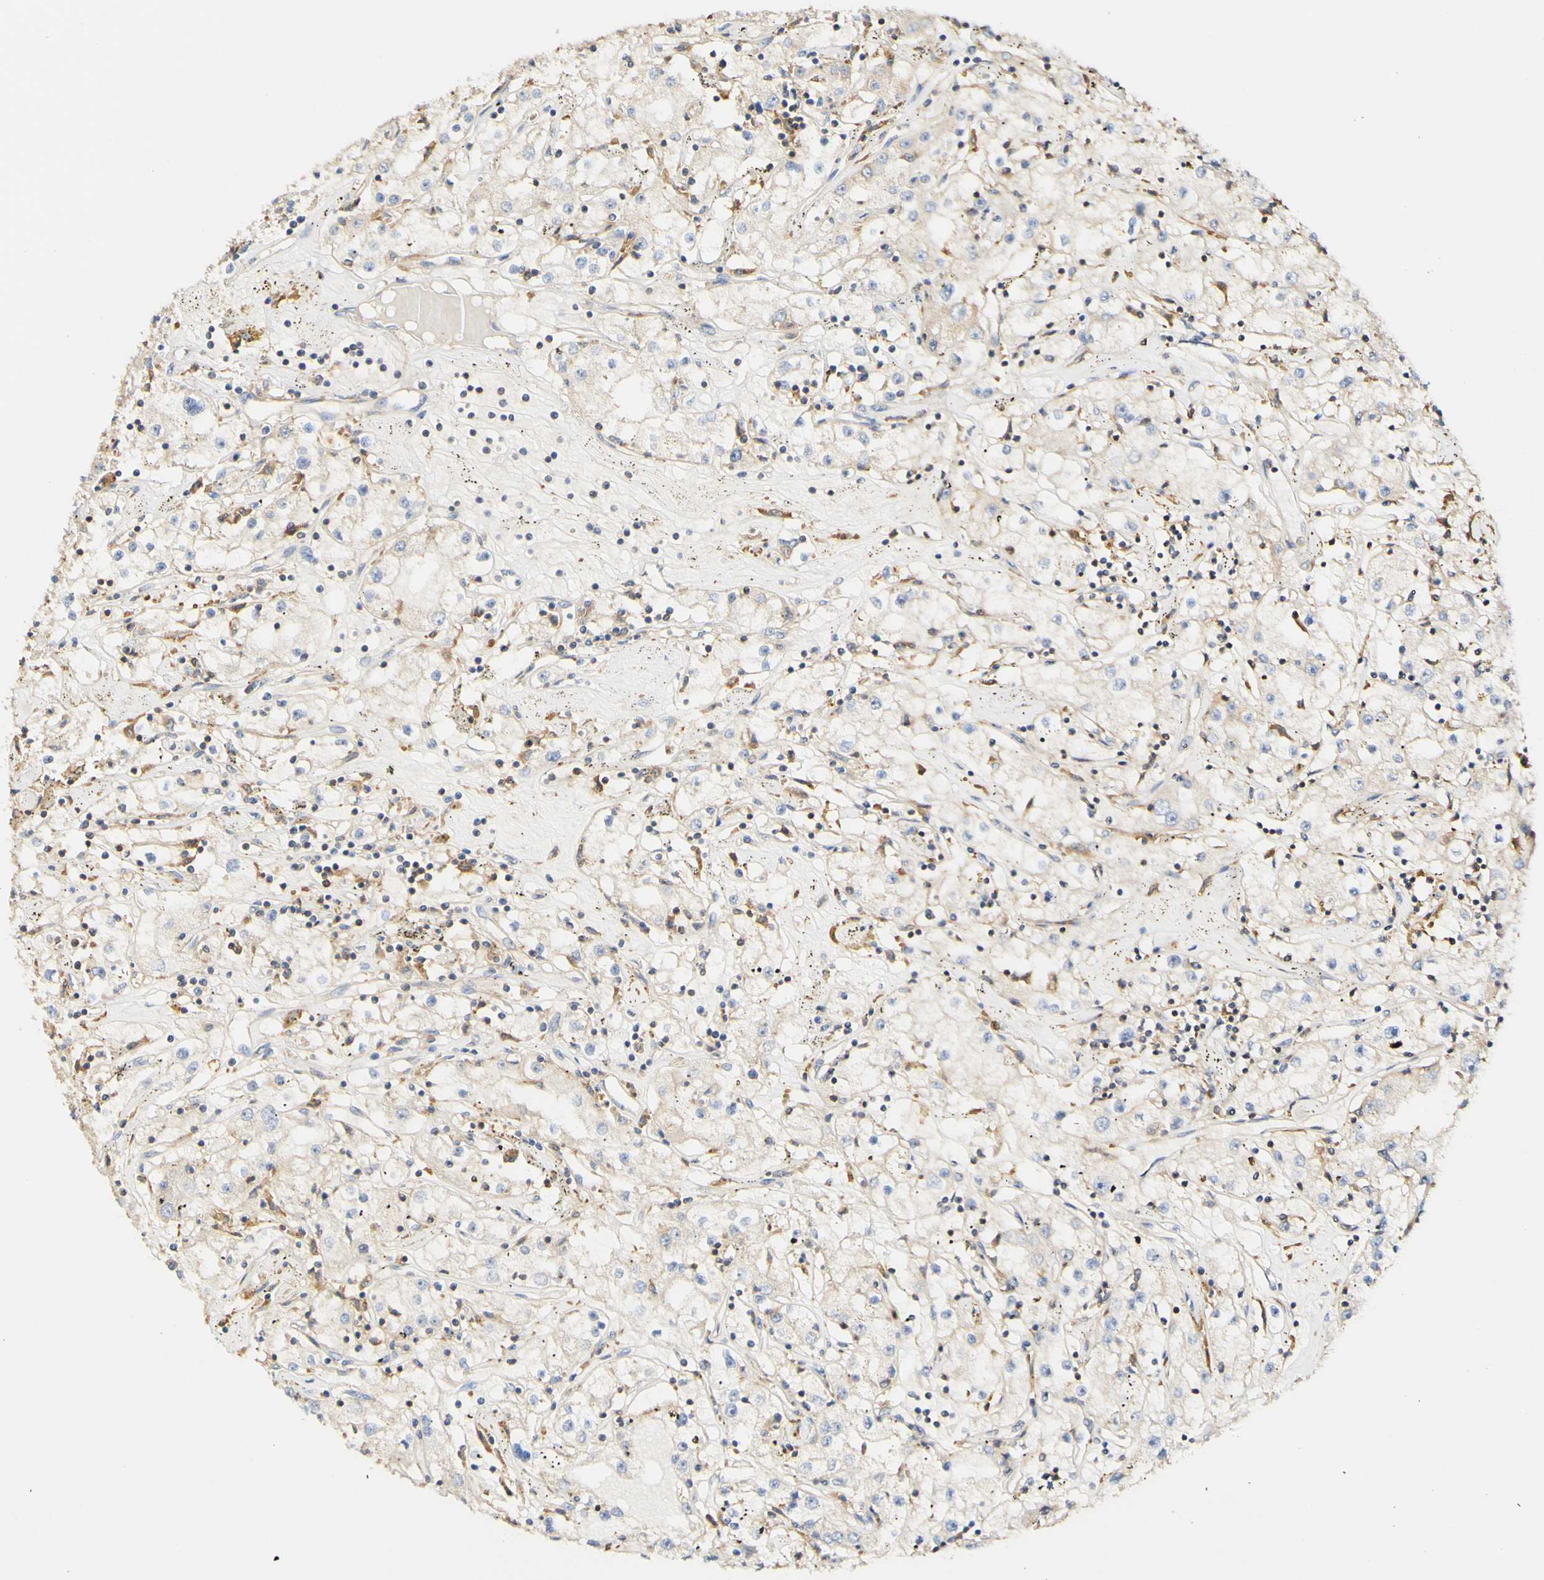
{"staining": {"intensity": "negative", "quantity": "none", "location": "none"}, "tissue": "renal cancer", "cell_type": "Tumor cells", "image_type": "cancer", "snomed": [{"axis": "morphology", "description": "Adenocarcinoma, NOS"}, {"axis": "topography", "description": "Kidney"}], "caption": "Immunohistochemistry histopathology image of human renal adenocarcinoma stained for a protein (brown), which exhibits no staining in tumor cells.", "gene": "PCDH7", "patient": {"sex": "male", "age": 56}}